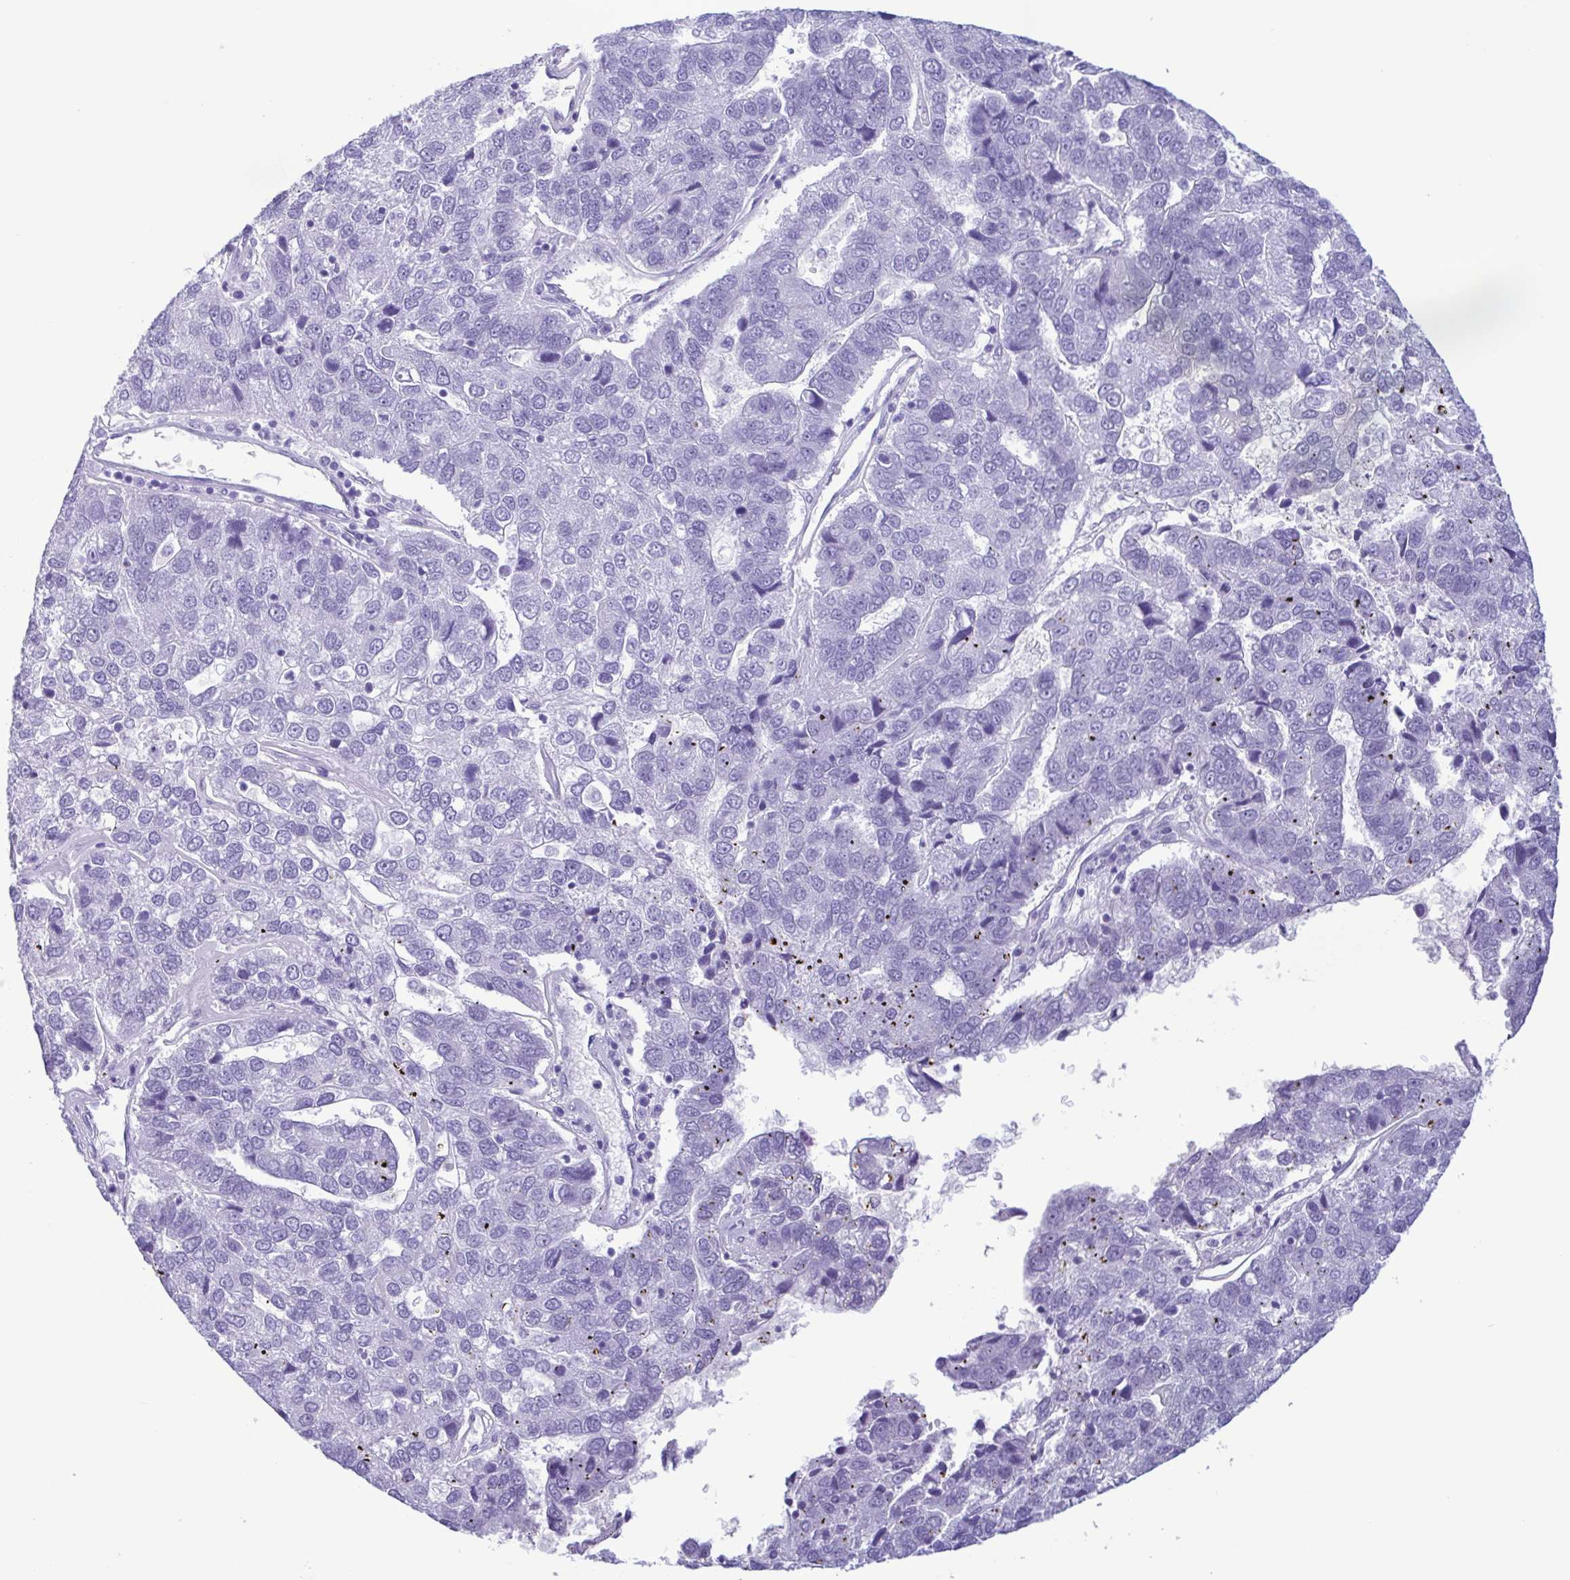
{"staining": {"intensity": "negative", "quantity": "none", "location": "none"}, "tissue": "pancreatic cancer", "cell_type": "Tumor cells", "image_type": "cancer", "snomed": [{"axis": "morphology", "description": "Adenocarcinoma, NOS"}, {"axis": "topography", "description": "Pancreas"}], "caption": "Tumor cells show no significant protein positivity in adenocarcinoma (pancreatic).", "gene": "LTF", "patient": {"sex": "female", "age": 61}}